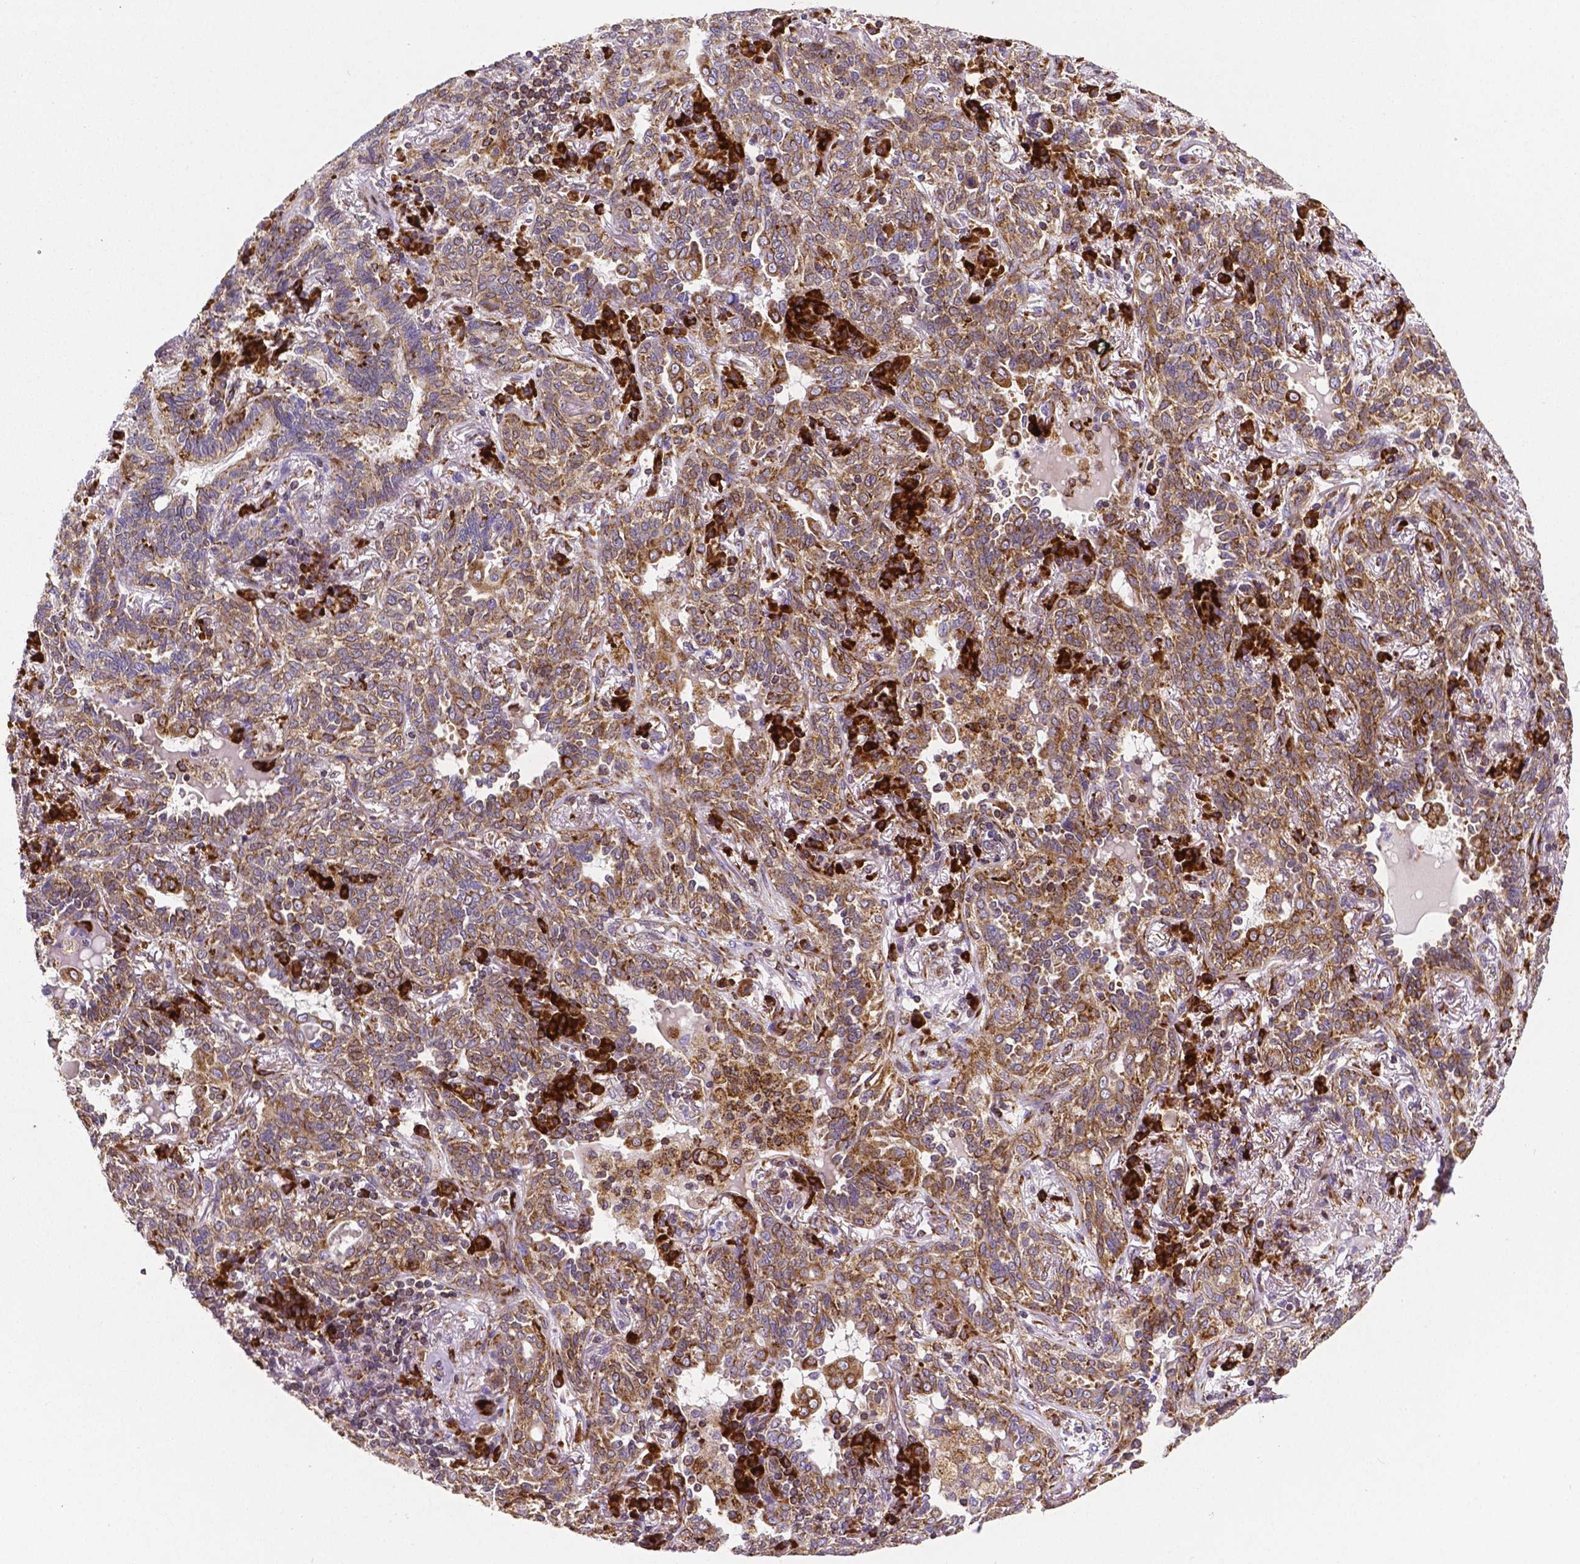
{"staining": {"intensity": "moderate", "quantity": ">75%", "location": "cytoplasmic/membranous"}, "tissue": "lung cancer", "cell_type": "Tumor cells", "image_type": "cancer", "snomed": [{"axis": "morphology", "description": "Squamous cell carcinoma, NOS"}, {"axis": "topography", "description": "Lung"}], "caption": "Immunohistochemistry (IHC) image of neoplastic tissue: human lung cancer stained using IHC demonstrates medium levels of moderate protein expression localized specifically in the cytoplasmic/membranous of tumor cells, appearing as a cytoplasmic/membranous brown color.", "gene": "MTDH", "patient": {"sex": "female", "age": 70}}